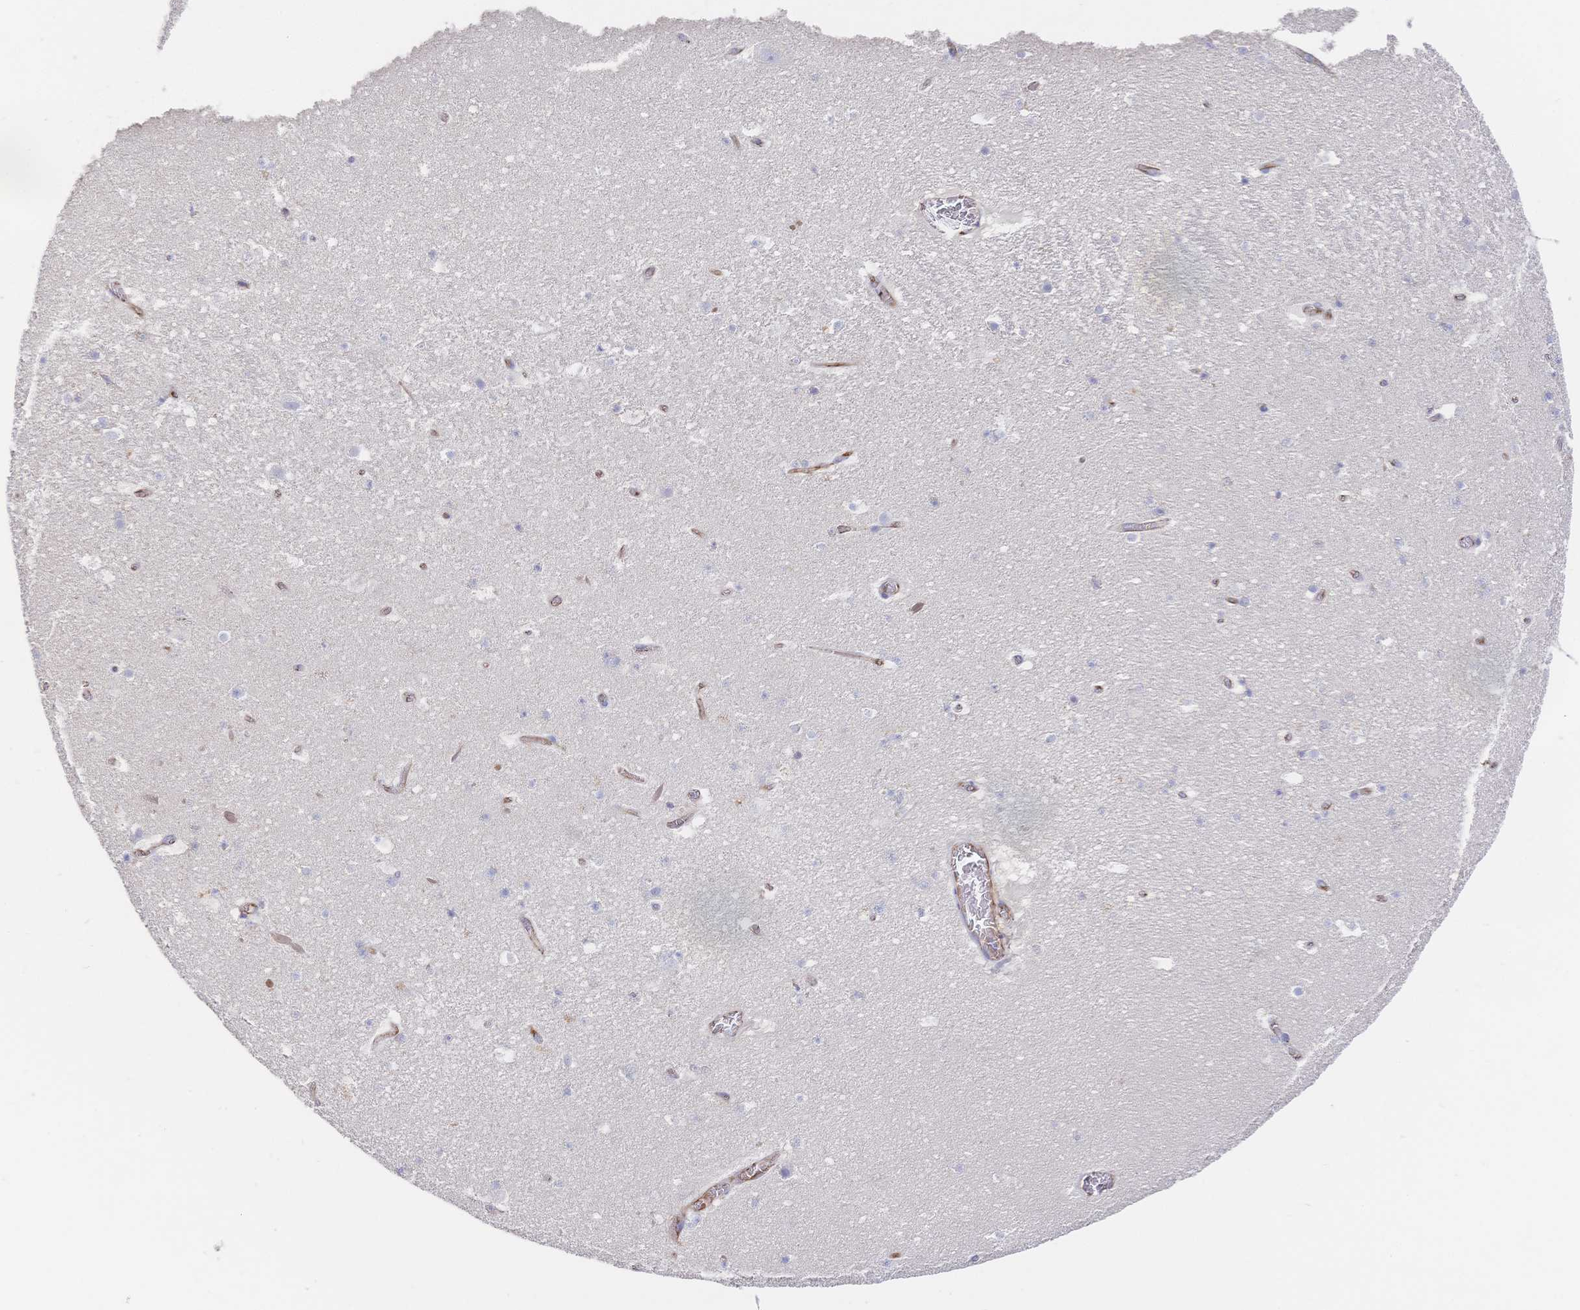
{"staining": {"intensity": "negative", "quantity": "none", "location": "none"}, "tissue": "hippocampus", "cell_type": "Glial cells", "image_type": "normal", "snomed": [{"axis": "morphology", "description": "Normal tissue, NOS"}, {"axis": "topography", "description": "Hippocampus"}], "caption": "This is an immunohistochemistry histopathology image of unremarkable hippocampus. There is no staining in glial cells.", "gene": "F11R", "patient": {"sex": "female", "age": 42}}